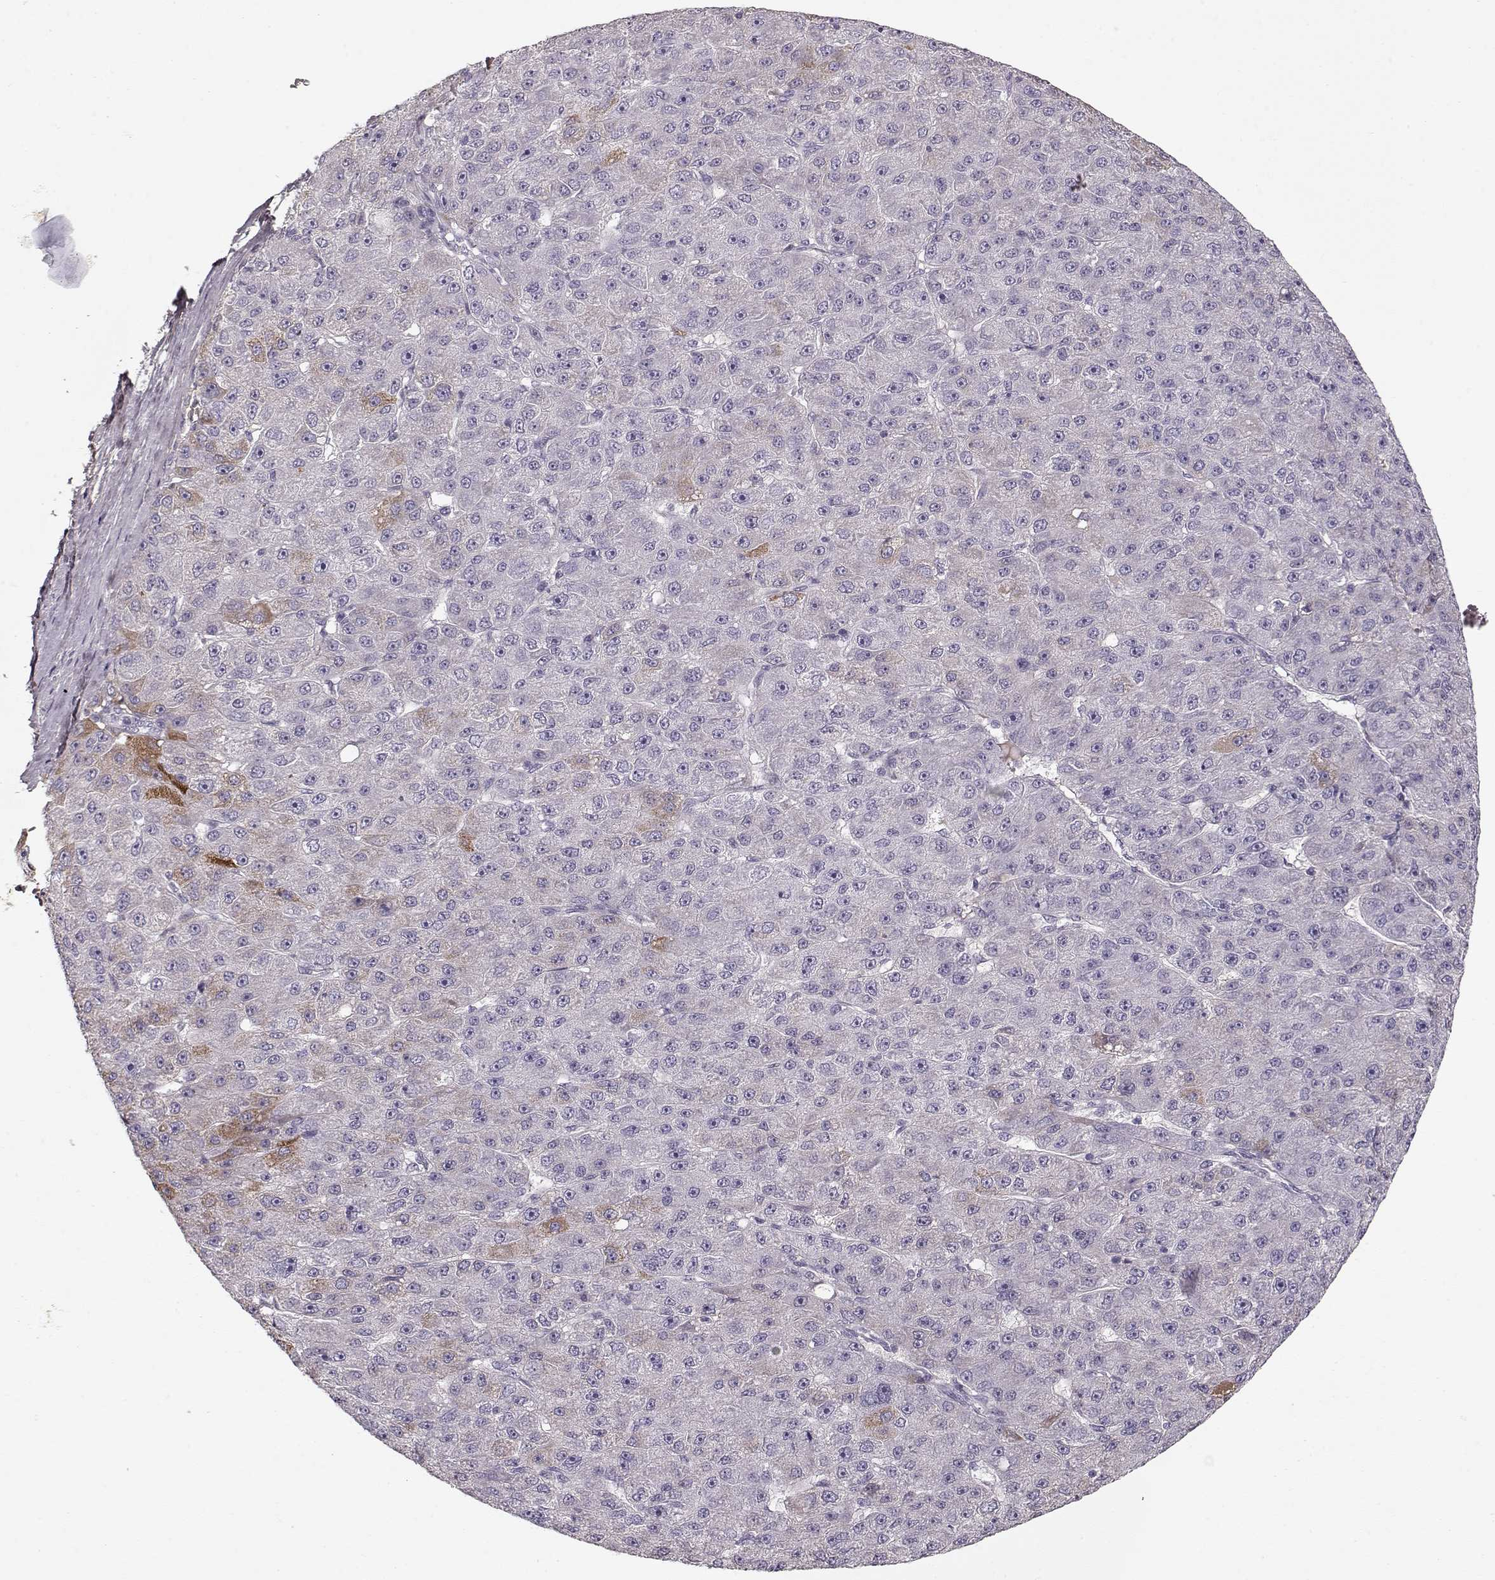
{"staining": {"intensity": "weak", "quantity": "<25%", "location": "cytoplasmic/membranous"}, "tissue": "liver cancer", "cell_type": "Tumor cells", "image_type": "cancer", "snomed": [{"axis": "morphology", "description": "Carcinoma, Hepatocellular, NOS"}, {"axis": "topography", "description": "Liver"}], "caption": "High magnification brightfield microscopy of hepatocellular carcinoma (liver) stained with DAB (3,3'-diaminobenzidine) (brown) and counterstained with hematoxylin (blue): tumor cells show no significant staining.", "gene": "LUM", "patient": {"sex": "male", "age": 67}}